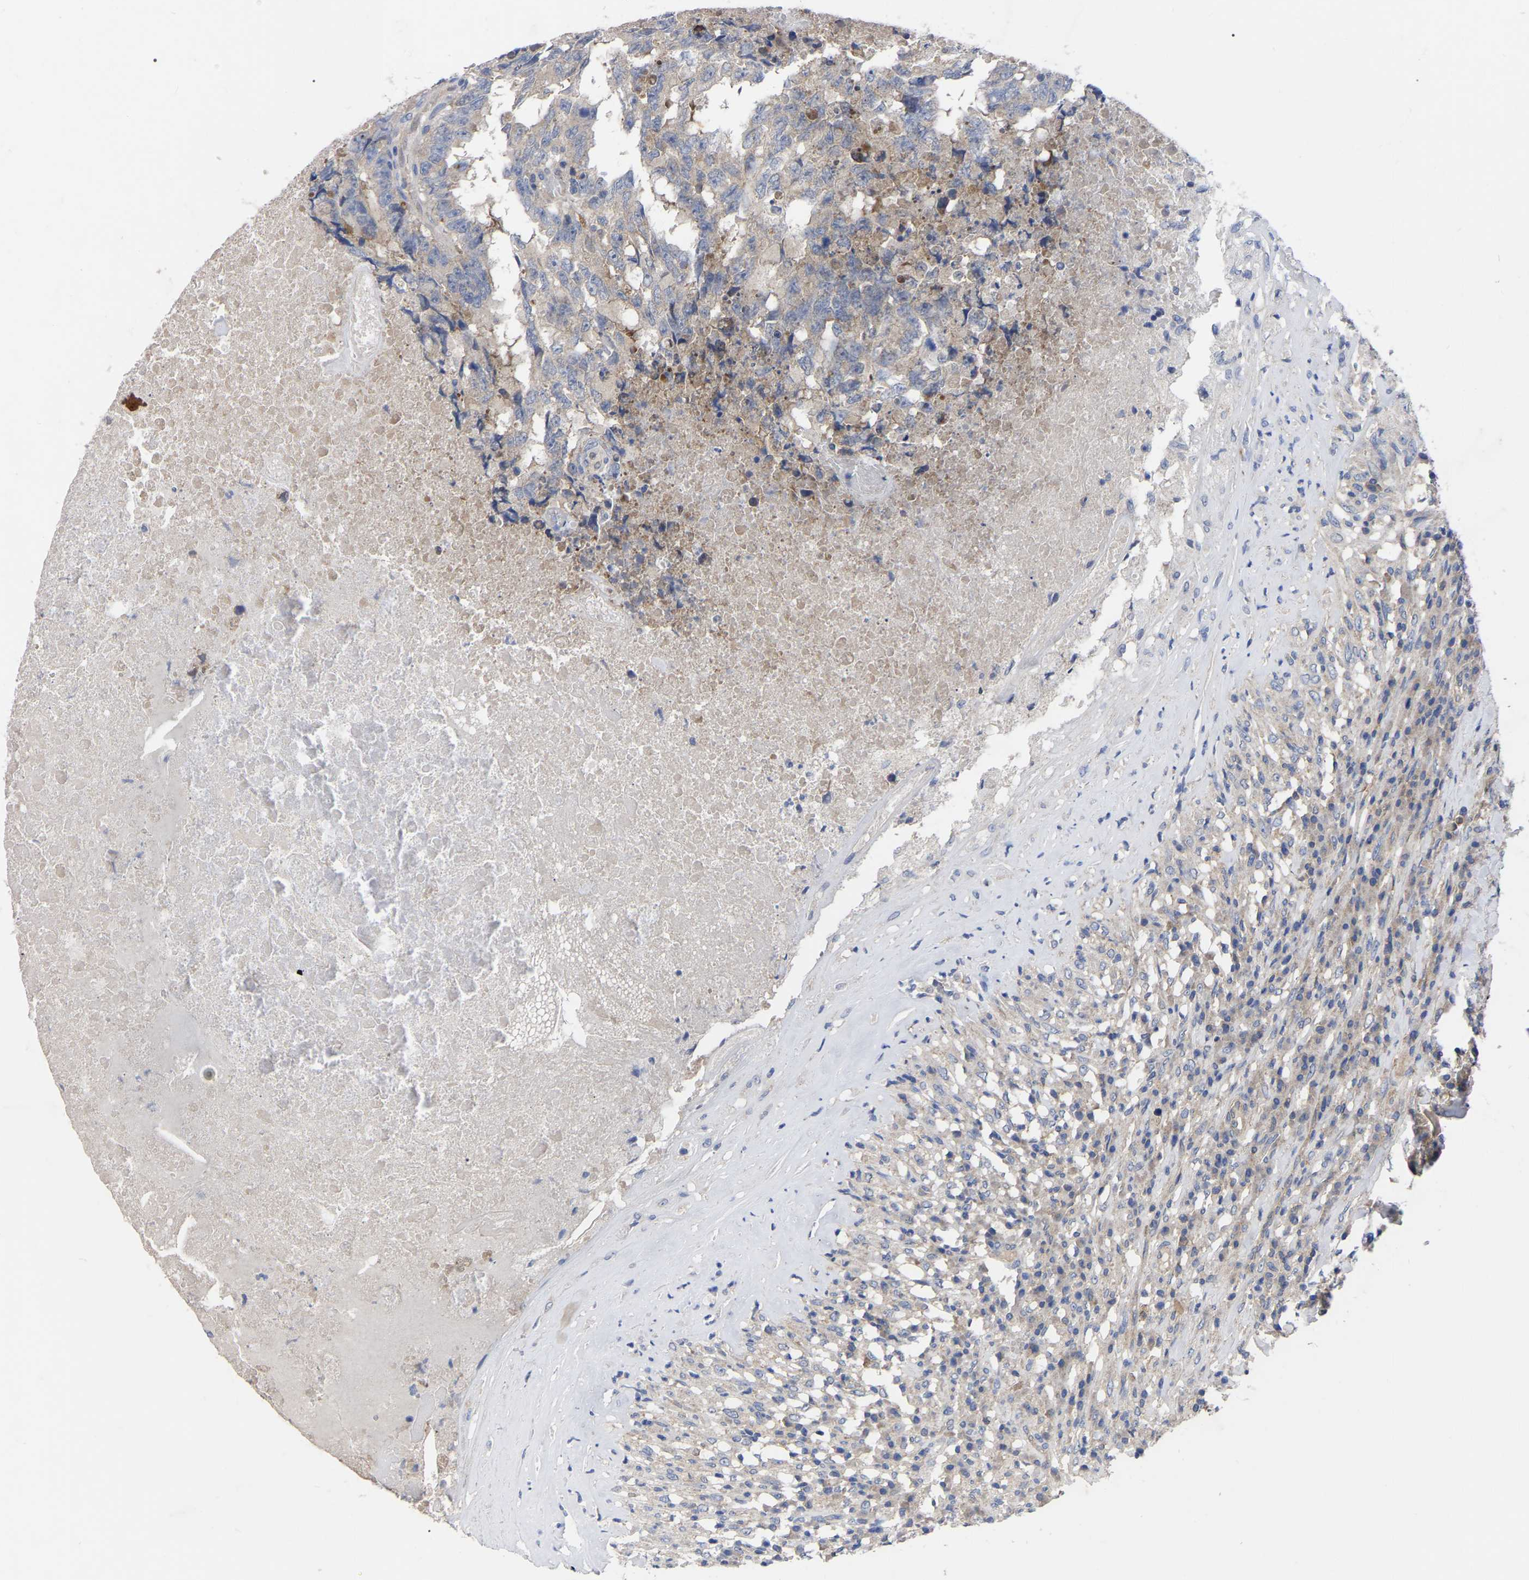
{"staining": {"intensity": "weak", "quantity": "<25%", "location": "cytoplasmic/membranous"}, "tissue": "testis cancer", "cell_type": "Tumor cells", "image_type": "cancer", "snomed": [{"axis": "morphology", "description": "Necrosis, NOS"}, {"axis": "morphology", "description": "Carcinoma, Embryonal, NOS"}, {"axis": "topography", "description": "Testis"}], "caption": "Embryonal carcinoma (testis) was stained to show a protein in brown. There is no significant staining in tumor cells. (Stains: DAB immunohistochemistry with hematoxylin counter stain, Microscopy: brightfield microscopy at high magnification).", "gene": "TCP1", "patient": {"sex": "male", "age": 19}}